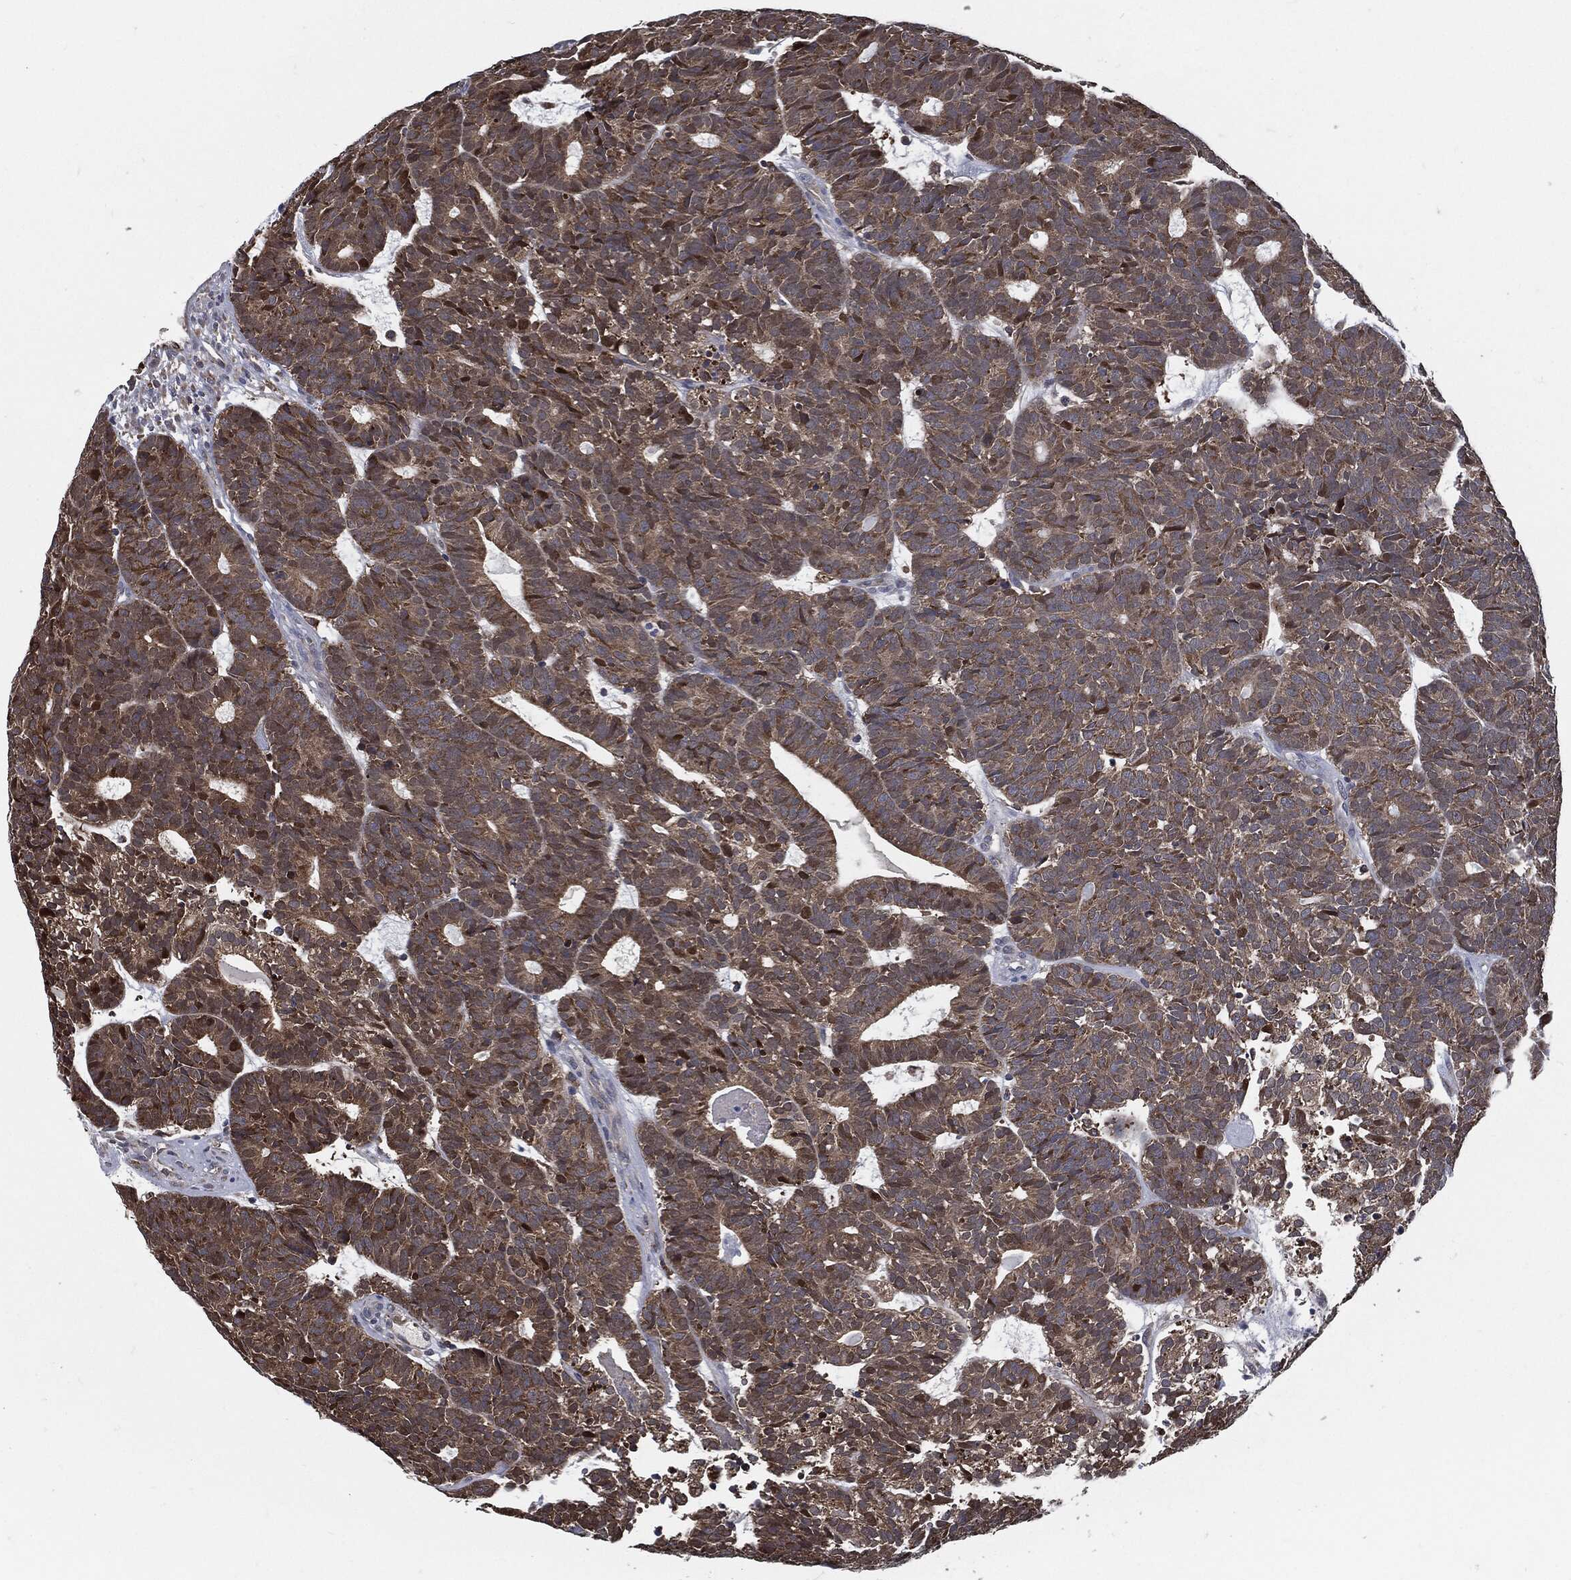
{"staining": {"intensity": "moderate", "quantity": ">75%", "location": "cytoplasmic/membranous"}, "tissue": "head and neck cancer", "cell_type": "Tumor cells", "image_type": "cancer", "snomed": [{"axis": "morphology", "description": "Adenocarcinoma, NOS"}, {"axis": "topography", "description": "Head-Neck"}], "caption": "Moderate cytoplasmic/membranous expression is appreciated in about >75% of tumor cells in head and neck cancer. (DAB (3,3'-diaminobenzidine) IHC with brightfield microscopy, high magnification).", "gene": "PRDX4", "patient": {"sex": "female", "age": 81}}